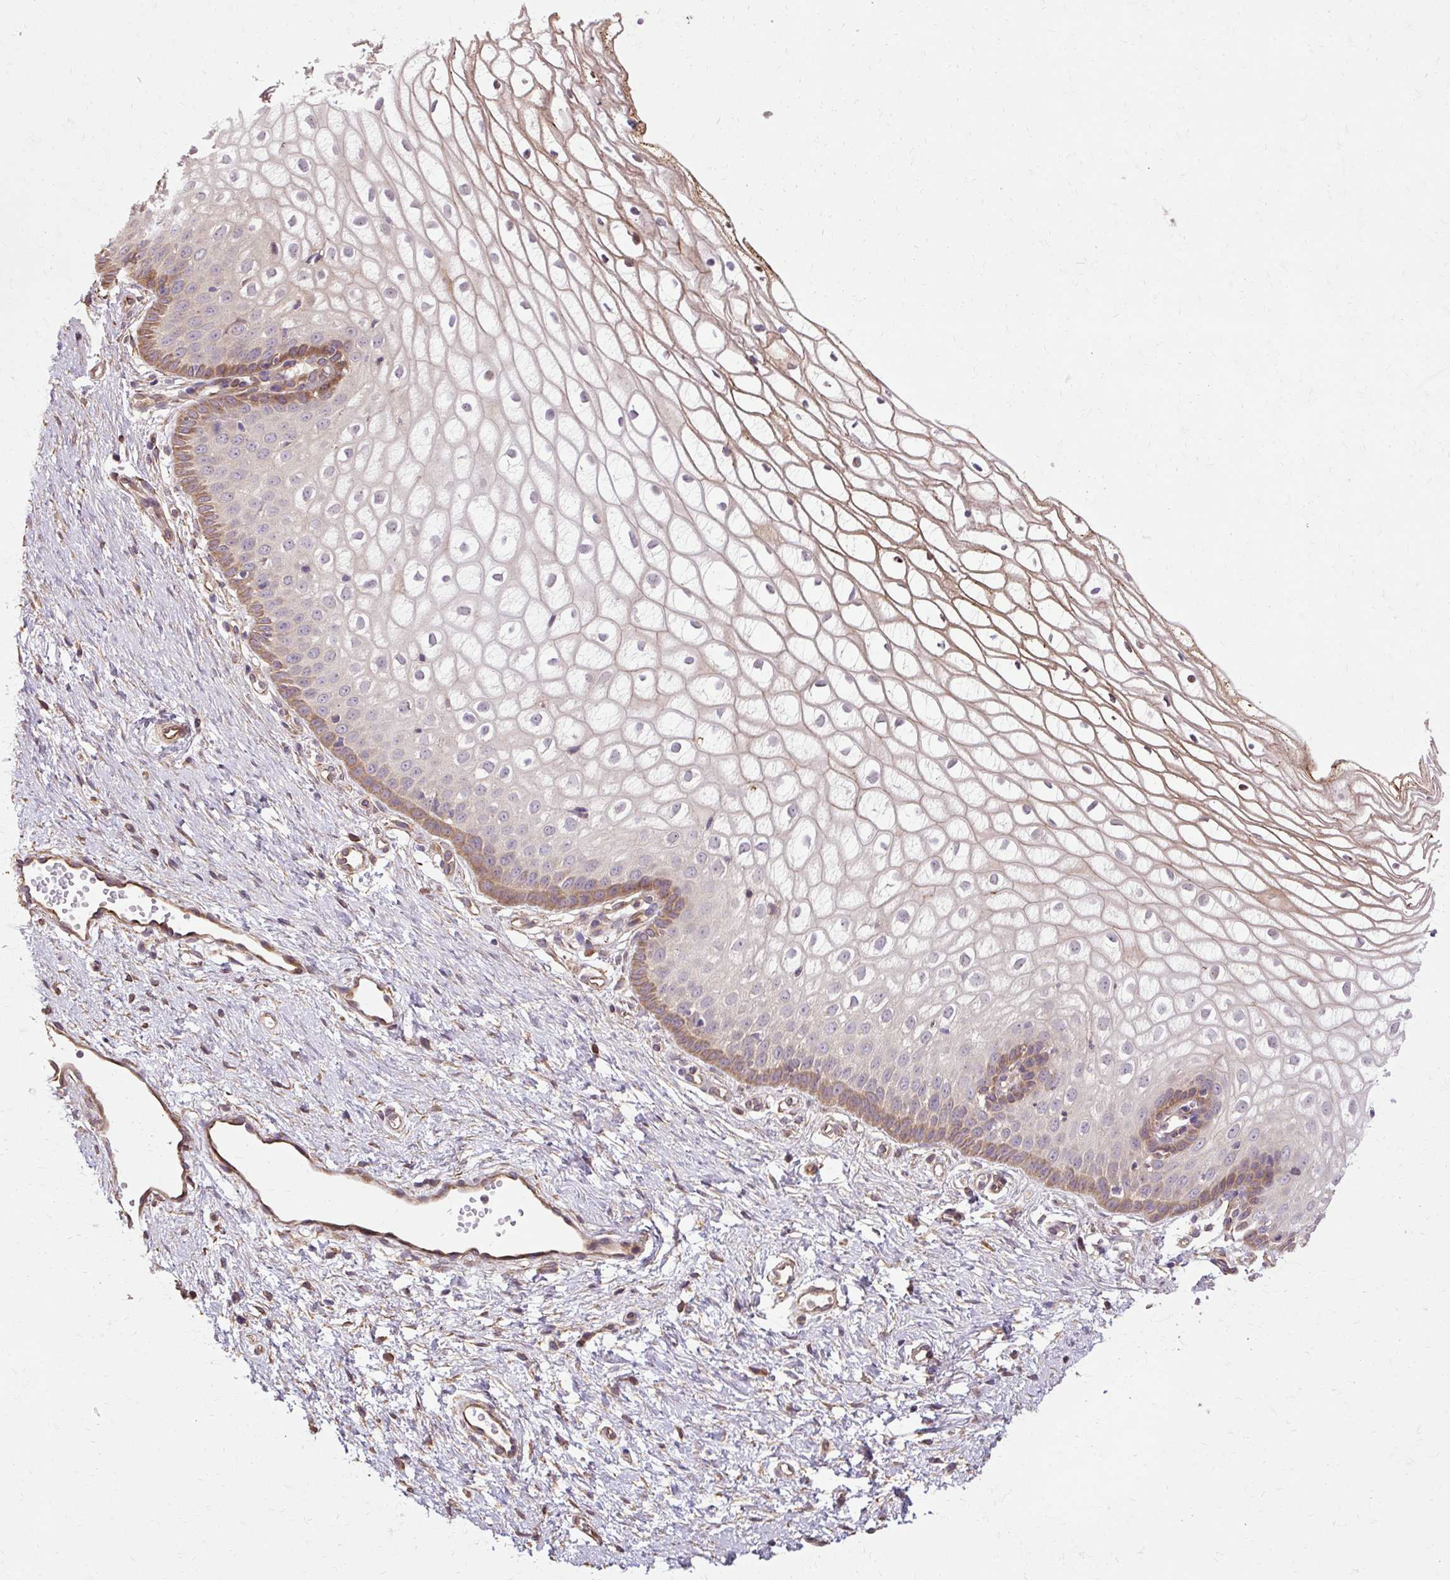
{"staining": {"intensity": "negative", "quantity": "none", "location": "none"}, "tissue": "cervix", "cell_type": "Glandular cells", "image_type": "normal", "snomed": [{"axis": "morphology", "description": "Normal tissue, NOS"}, {"axis": "topography", "description": "Cervix"}], "caption": "A photomicrograph of human cervix is negative for staining in glandular cells.", "gene": "FLRT1", "patient": {"sex": "female", "age": 36}}